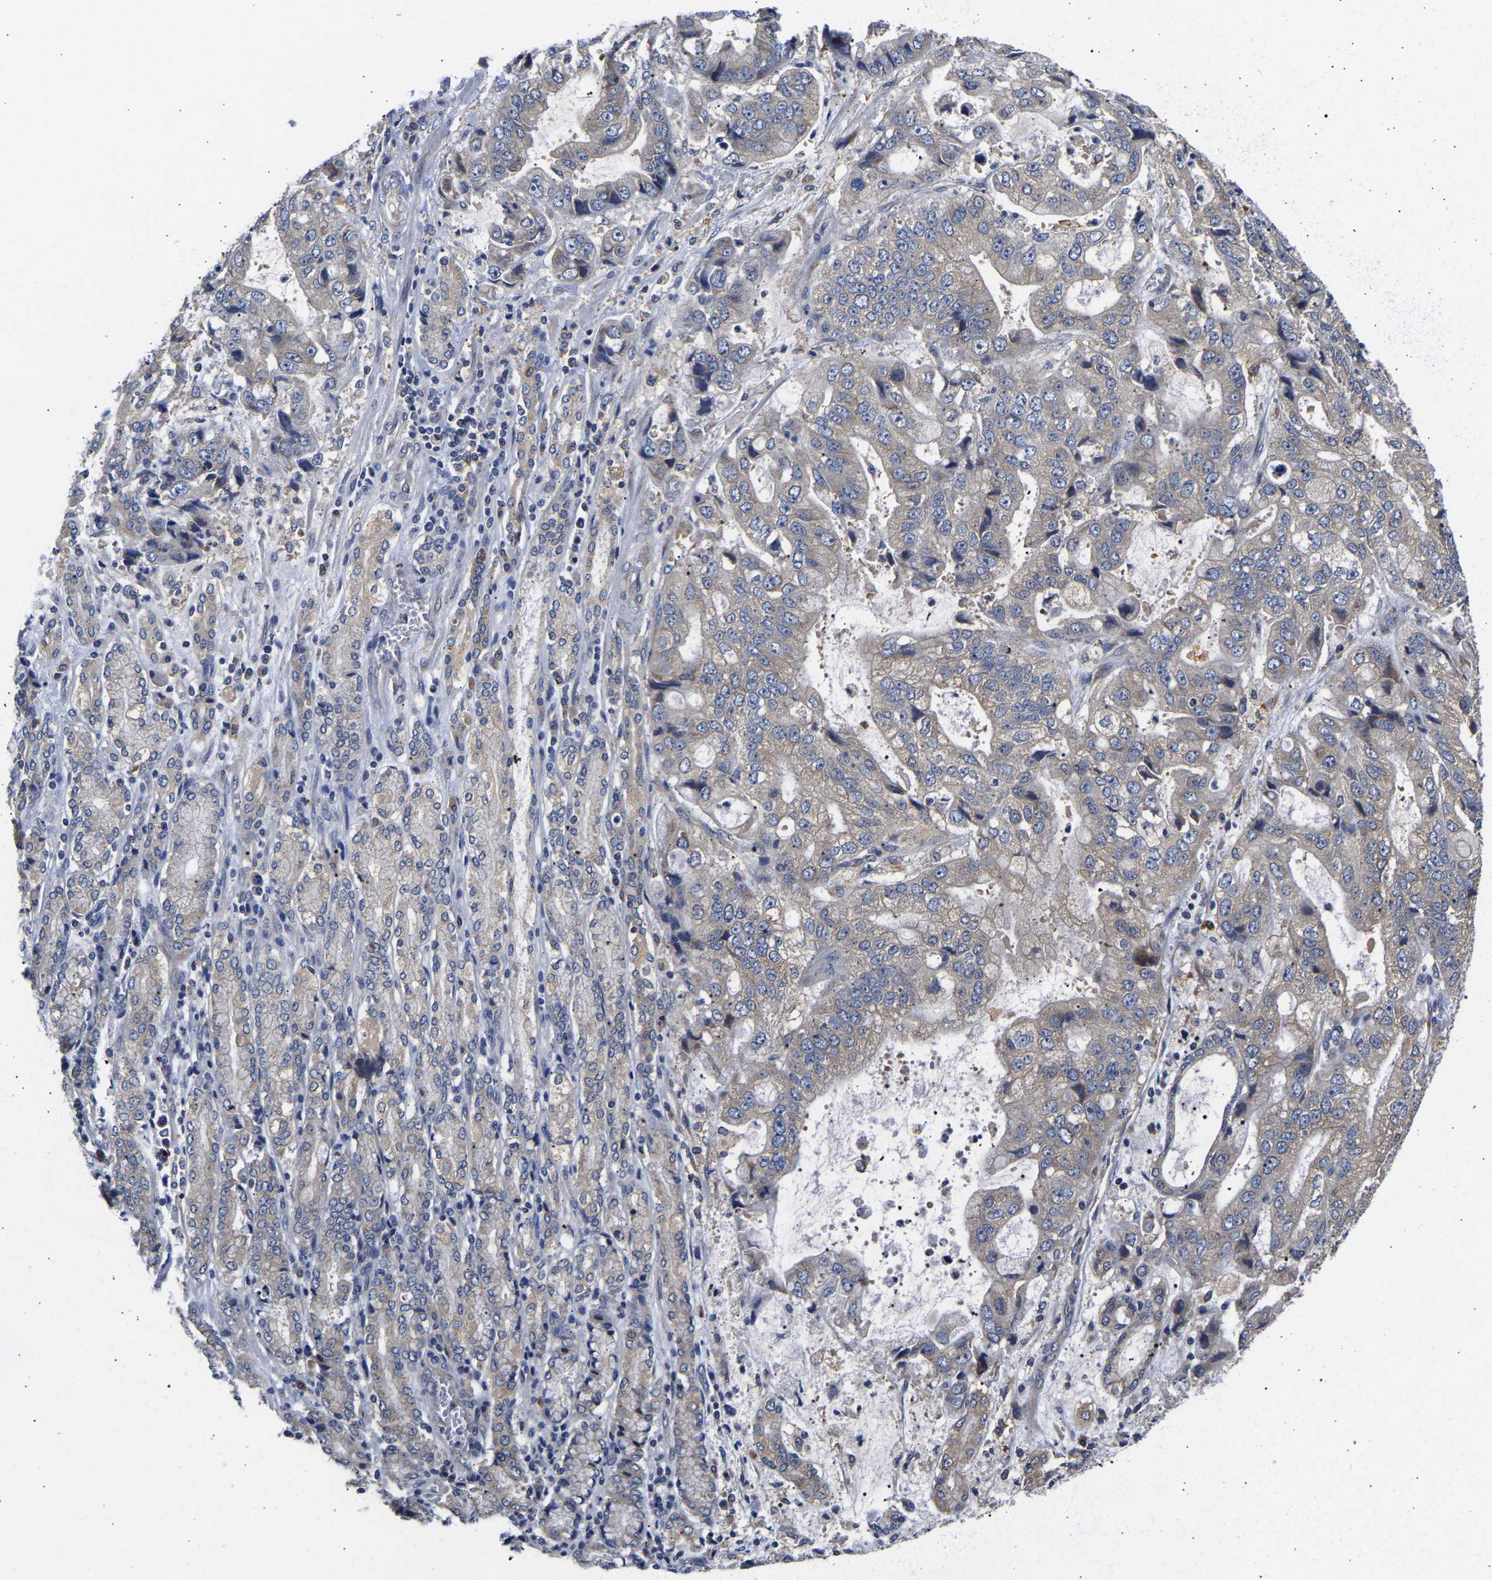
{"staining": {"intensity": "weak", "quantity": "<25%", "location": "cytoplasmic/membranous"}, "tissue": "stomach cancer", "cell_type": "Tumor cells", "image_type": "cancer", "snomed": [{"axis": "morphology", "description": "Normal tissue, NOS"}, {"axis": "morphology", "description": "Adenocarcinoma, NOS"}, {"axis": "topography", "description": "Stomach"}], "caption": "This is an immunohistochemistry (IHC) histopathology image of human stomach cancer (adenocarcinoma). There is no positivity in tumor cells.", "gene": "CCDC6", "patient": {"sex": "male", "age": 62}}